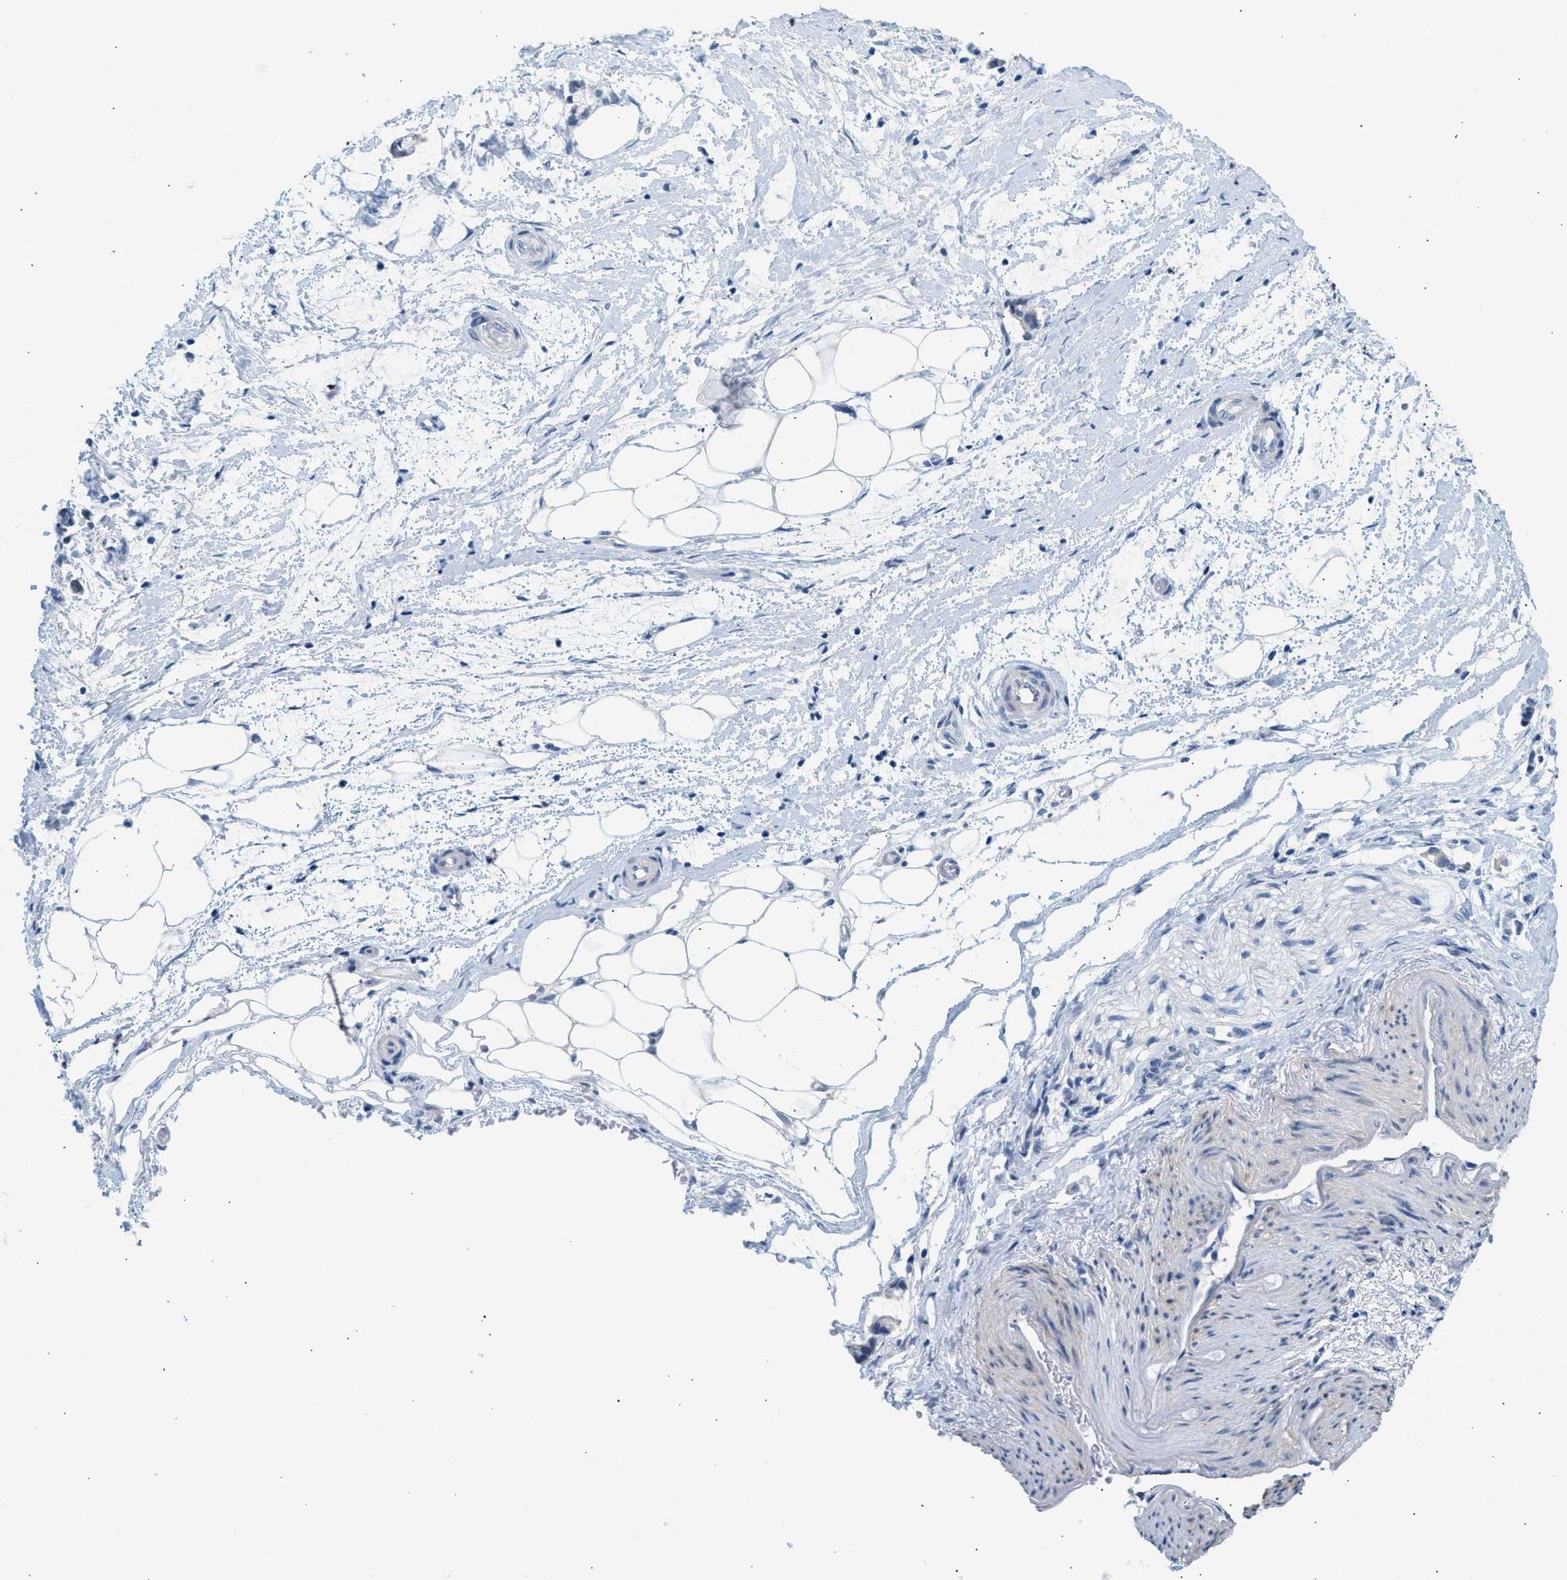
{"staining": {"intensity": "negative", "quantity": "none", "location": "none"}, "tissue": "adipose tissue", "cell_type": "Adipocytes", "image_type": "normal", "snomed": [{"axis": "morphology", "description": "Normal tissue, NOS"}, {"axis": "morphology", "description": "Adenocarcinoma, NOS"}, {"axis": "topography", "description": "Colon"}, {"axis": "topography", "description": "Peripheral nerve tissue"}], "caption": "Immunohistochemical staining of normal adipose tissue exhibits no significant staining in adipocytes.", "gene": "SPAM1", "patient": {"sex": "male", "age": 14}}